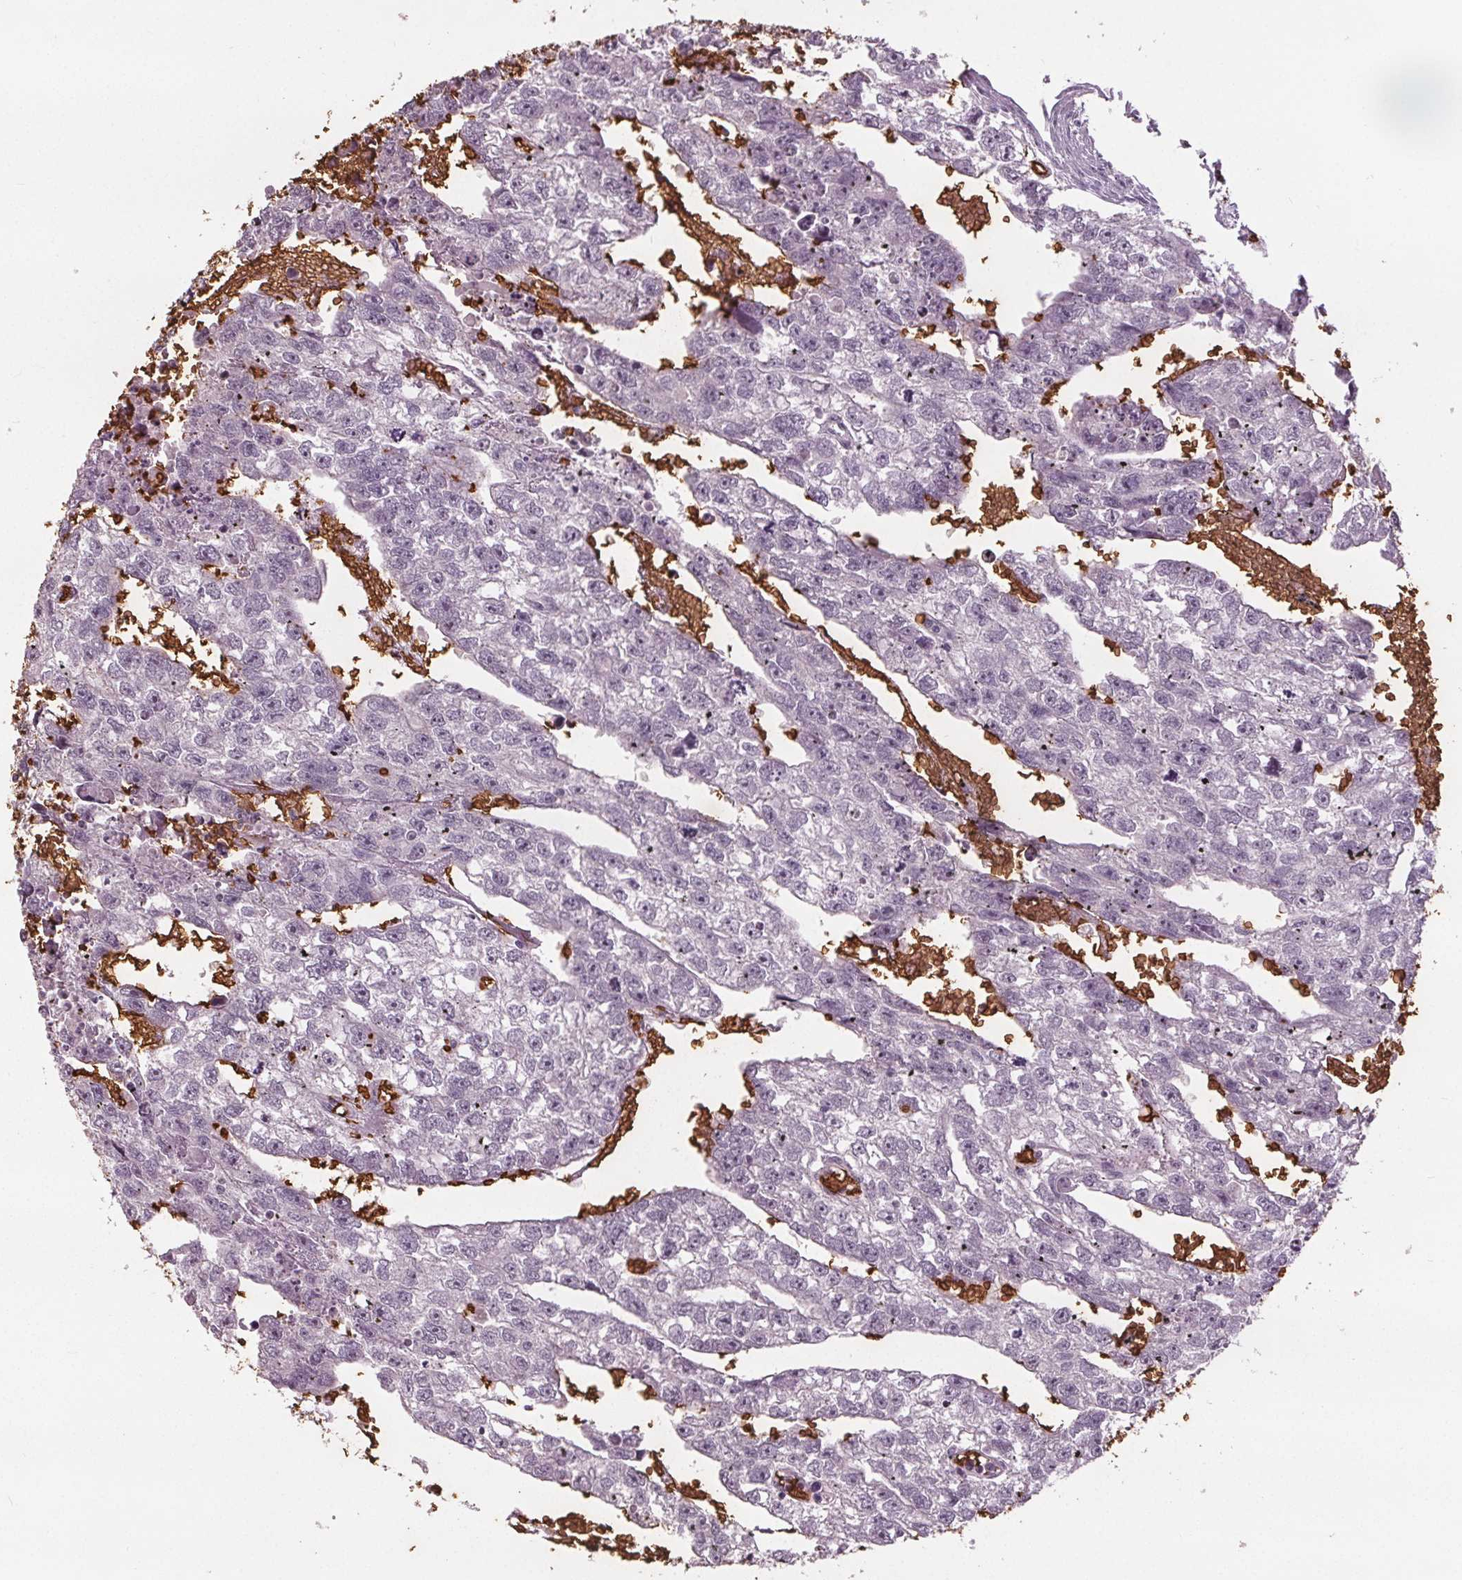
{"staining": {"intensity": "negative", "quantity": "none", "location": "none"}, "tissue": "testis cancer", "cell_type": "Tumor cells", "image_type": "cancer", "snomed": [{"axis": "morphology", "description": "Carcinoma, Embryonal, NOS"}, {"axis": "morphology", "description": "Teratoma, malignant, NOS"}, {"axis": "topography", "description": "Testis"}], "caption": "Immunohistochemistry micrograph of testis cancer stained for a protein (brown), which reveals no positivity in tumor cells. (DAB (3,3'-diaminobenzidine) immunohistochemistry (IHC) with hematoxylin counter stain).", "gene": "SLC4A1", "patient": {"sex": "male", "age": 44}}